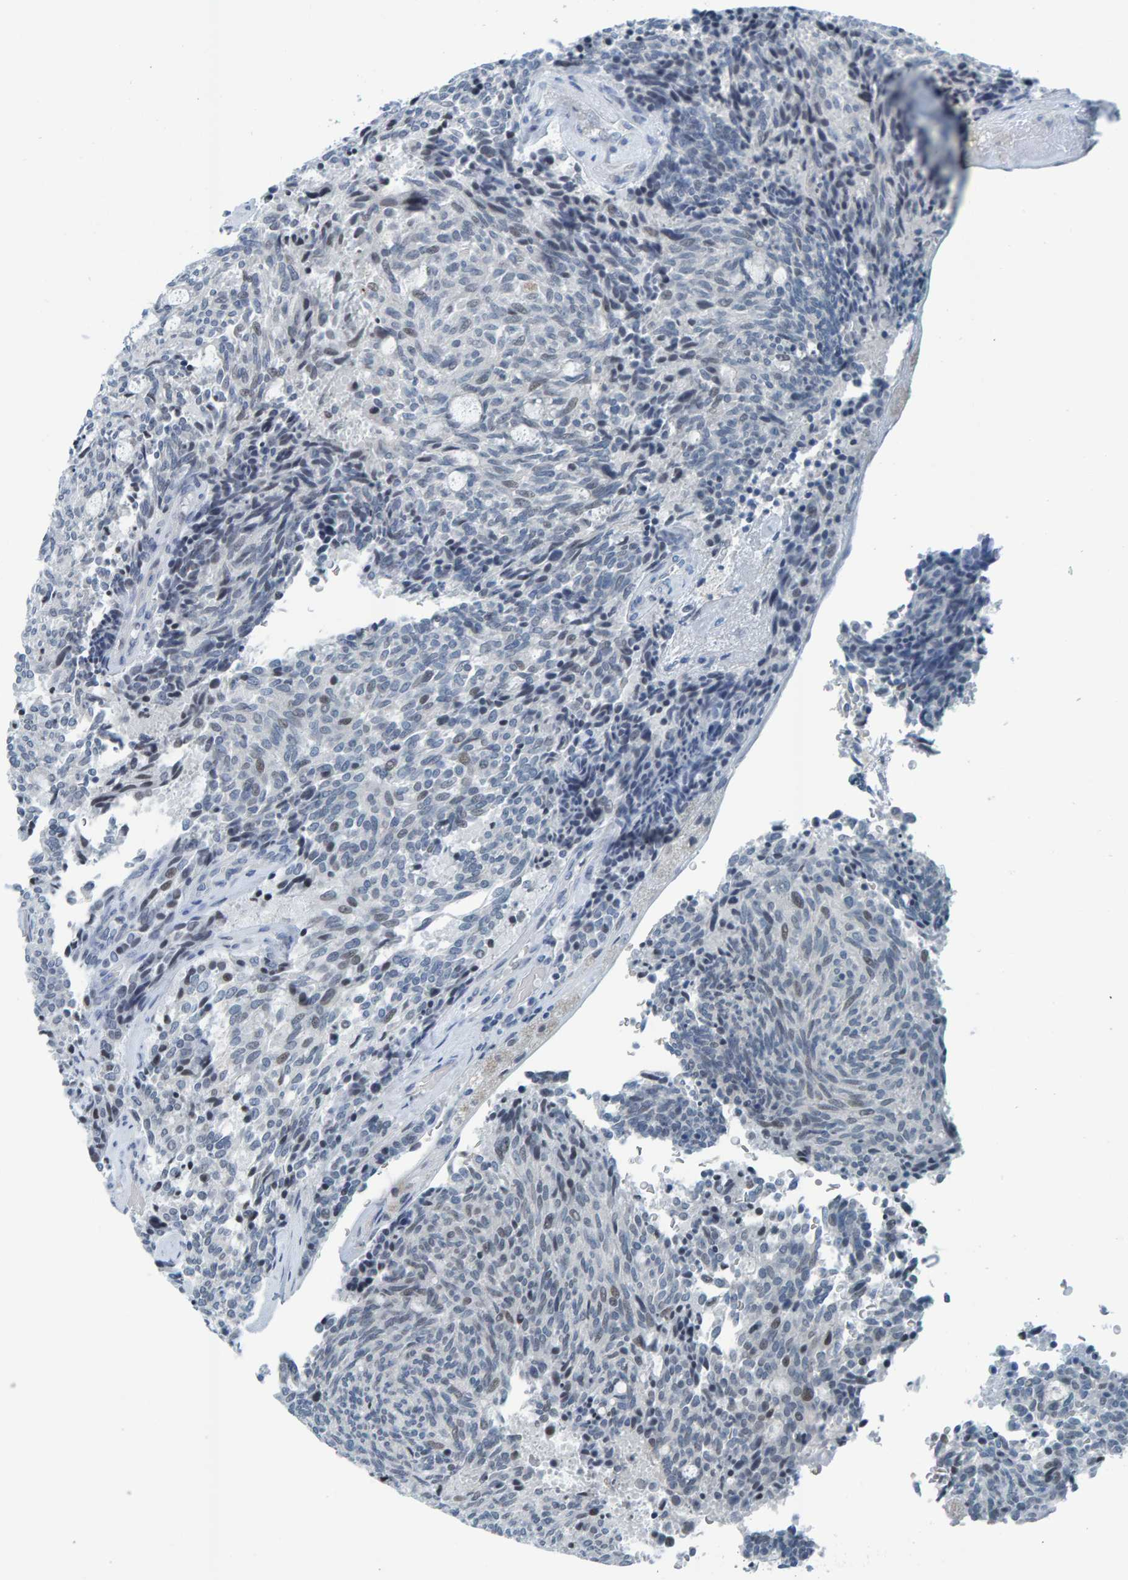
{"staining": {"intensity": "negative", "quantity": "none", "location": "none"}, "tissue": "carcinoid", "cell_type": "Tumor cells", "image_type": "cancer", "snomed": [{"axis": "morphology", "description": "Carcinoid, malignant, NOS"}, {"axis": "topography", "description": "Pancreas"}], "caption": "An image of human carcinoid (malignant) is negative for staining in tumor cells.", "gene": "CNP", "patient": {"sex": "female", "age": 54}}